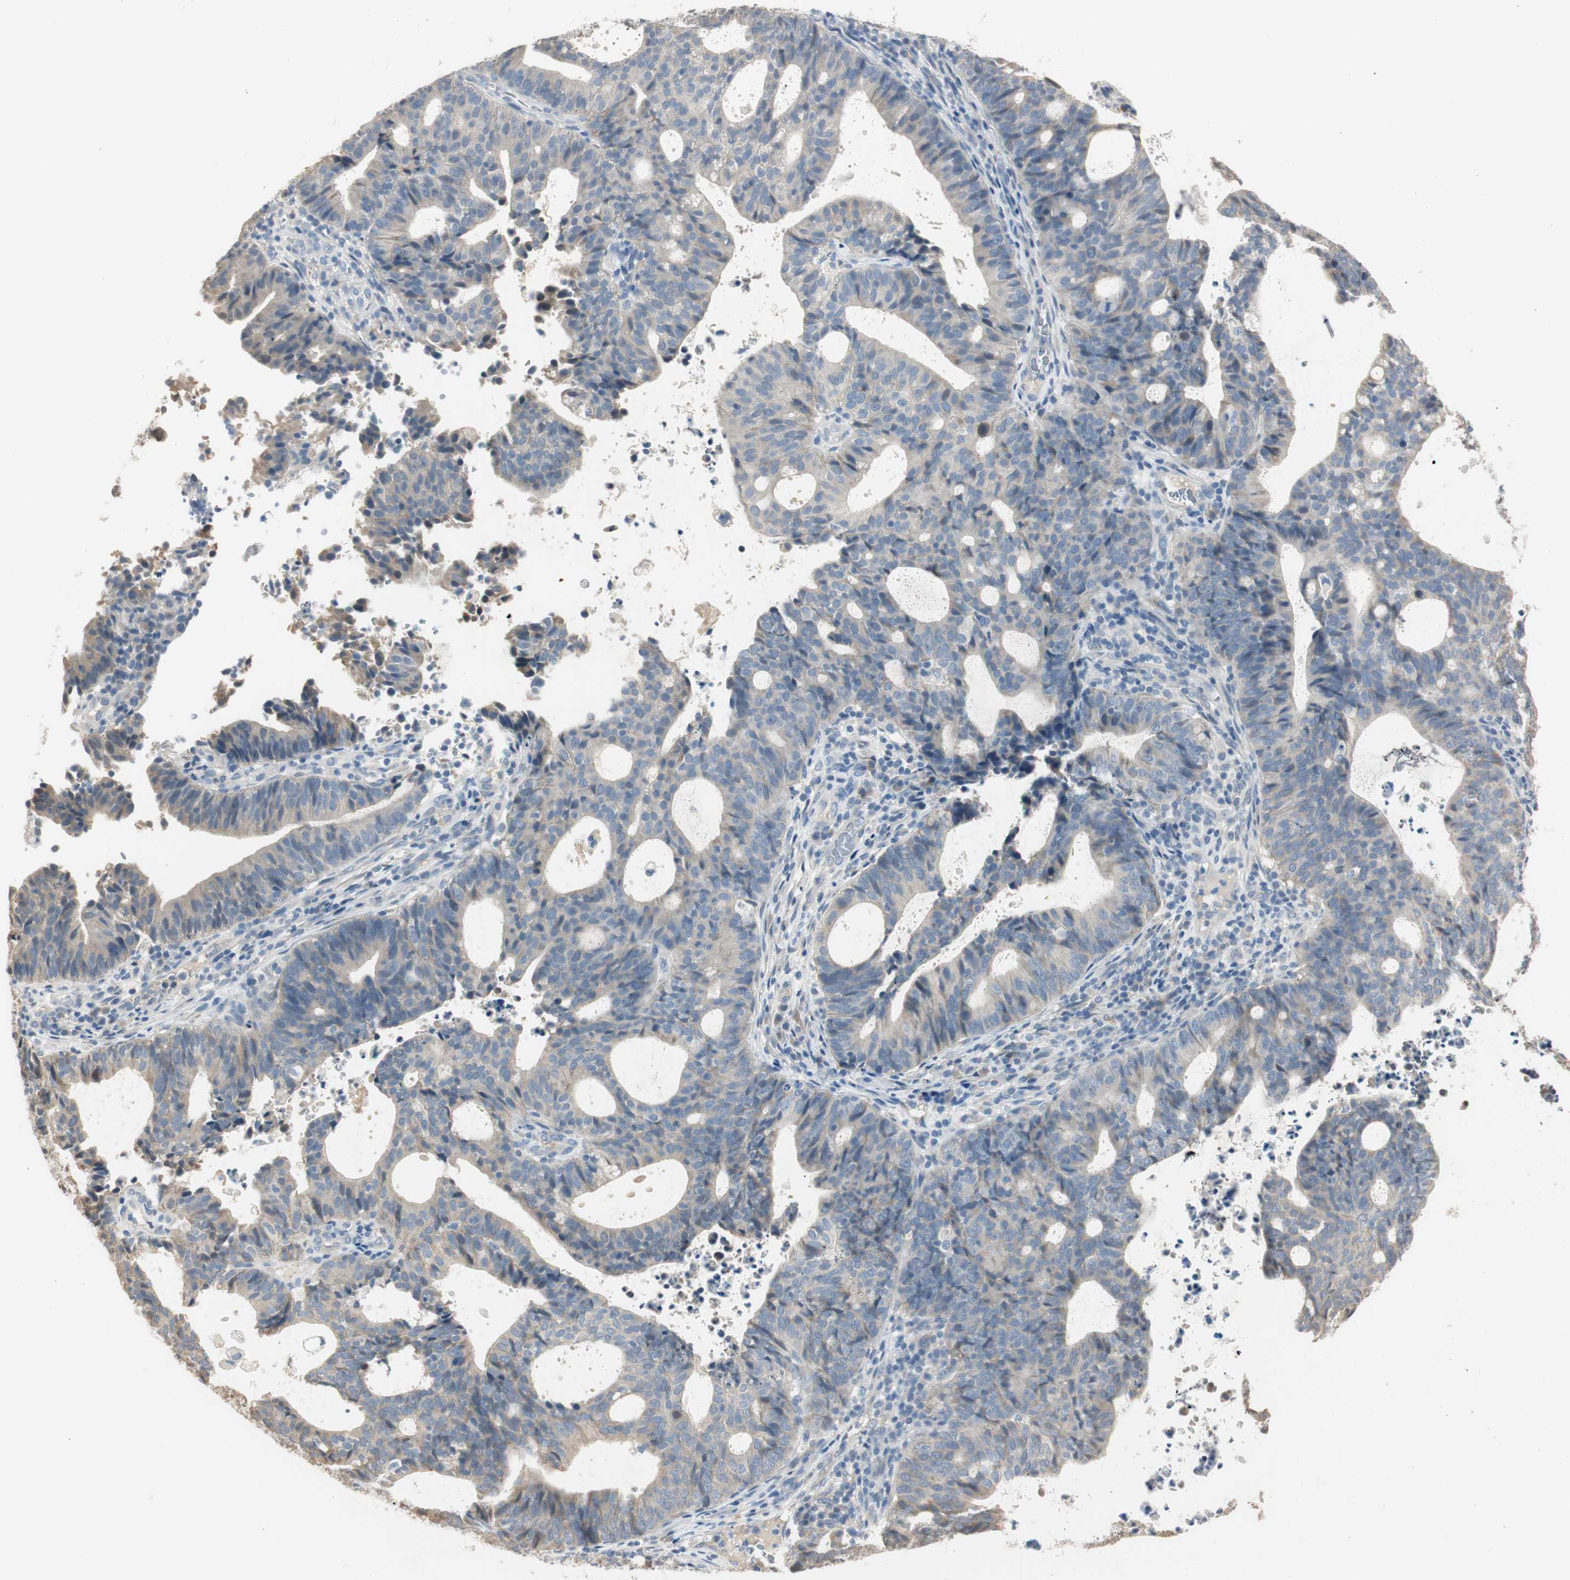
{"staining": {"intensity": "negative", "quantity": "none", "location": "none"}, "tissue": "endometrial cancer", "cell_type": "Tumor cells", "image_type": "cancer", "snomed": [{"axis": "morphology", "description": "Adenocarcinoma, NOS"}, {"axis": "topography", "description": "Uterus"}], "caption": "This is a photomicrograph of immunohistochemistry staining of endometrial cancer (adenocarcinoma), which shows no expression in tumor cells.", "gene": "SPINK4", "patient": {"sex": "female", "age": 83}}